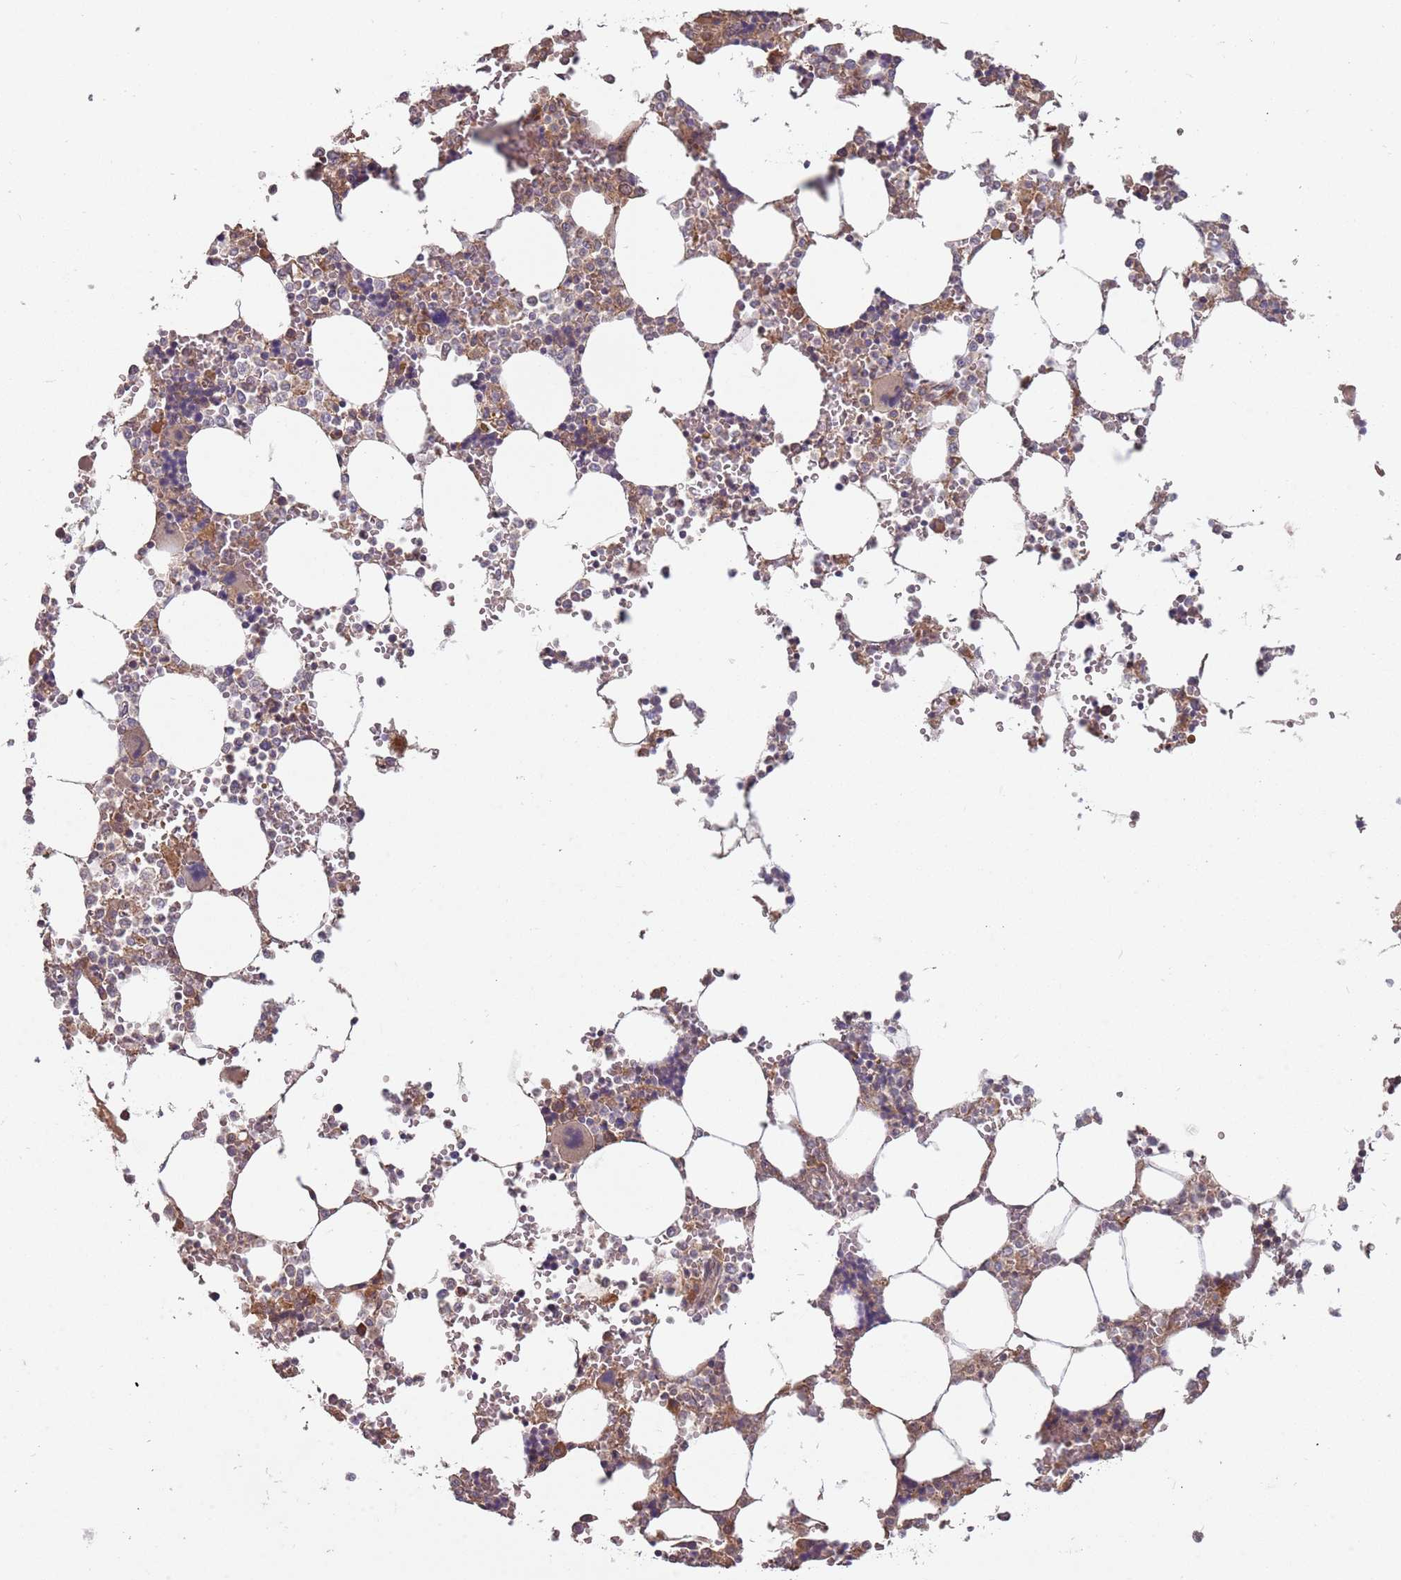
{"staining": {"intensity": "weak", "quantity": "<25%", "location": "cytoplasmic/membranous"}, "tissue": "bone marrow", "cell_type": "Hematopoietic cells", "image_type": "normal", "snomed": [{"axis": "morphology", "description": "Normal tissue, NOS"}, {"axis": "topography", "description": "Bone marrow"}], "caption": "Histopathology image shows no protein expression in hematopoietic cells of benign bone marrow. Nuclei are stained in blue.", "gene": "USP32", "patient": {"sex": "male", "age": 64}}